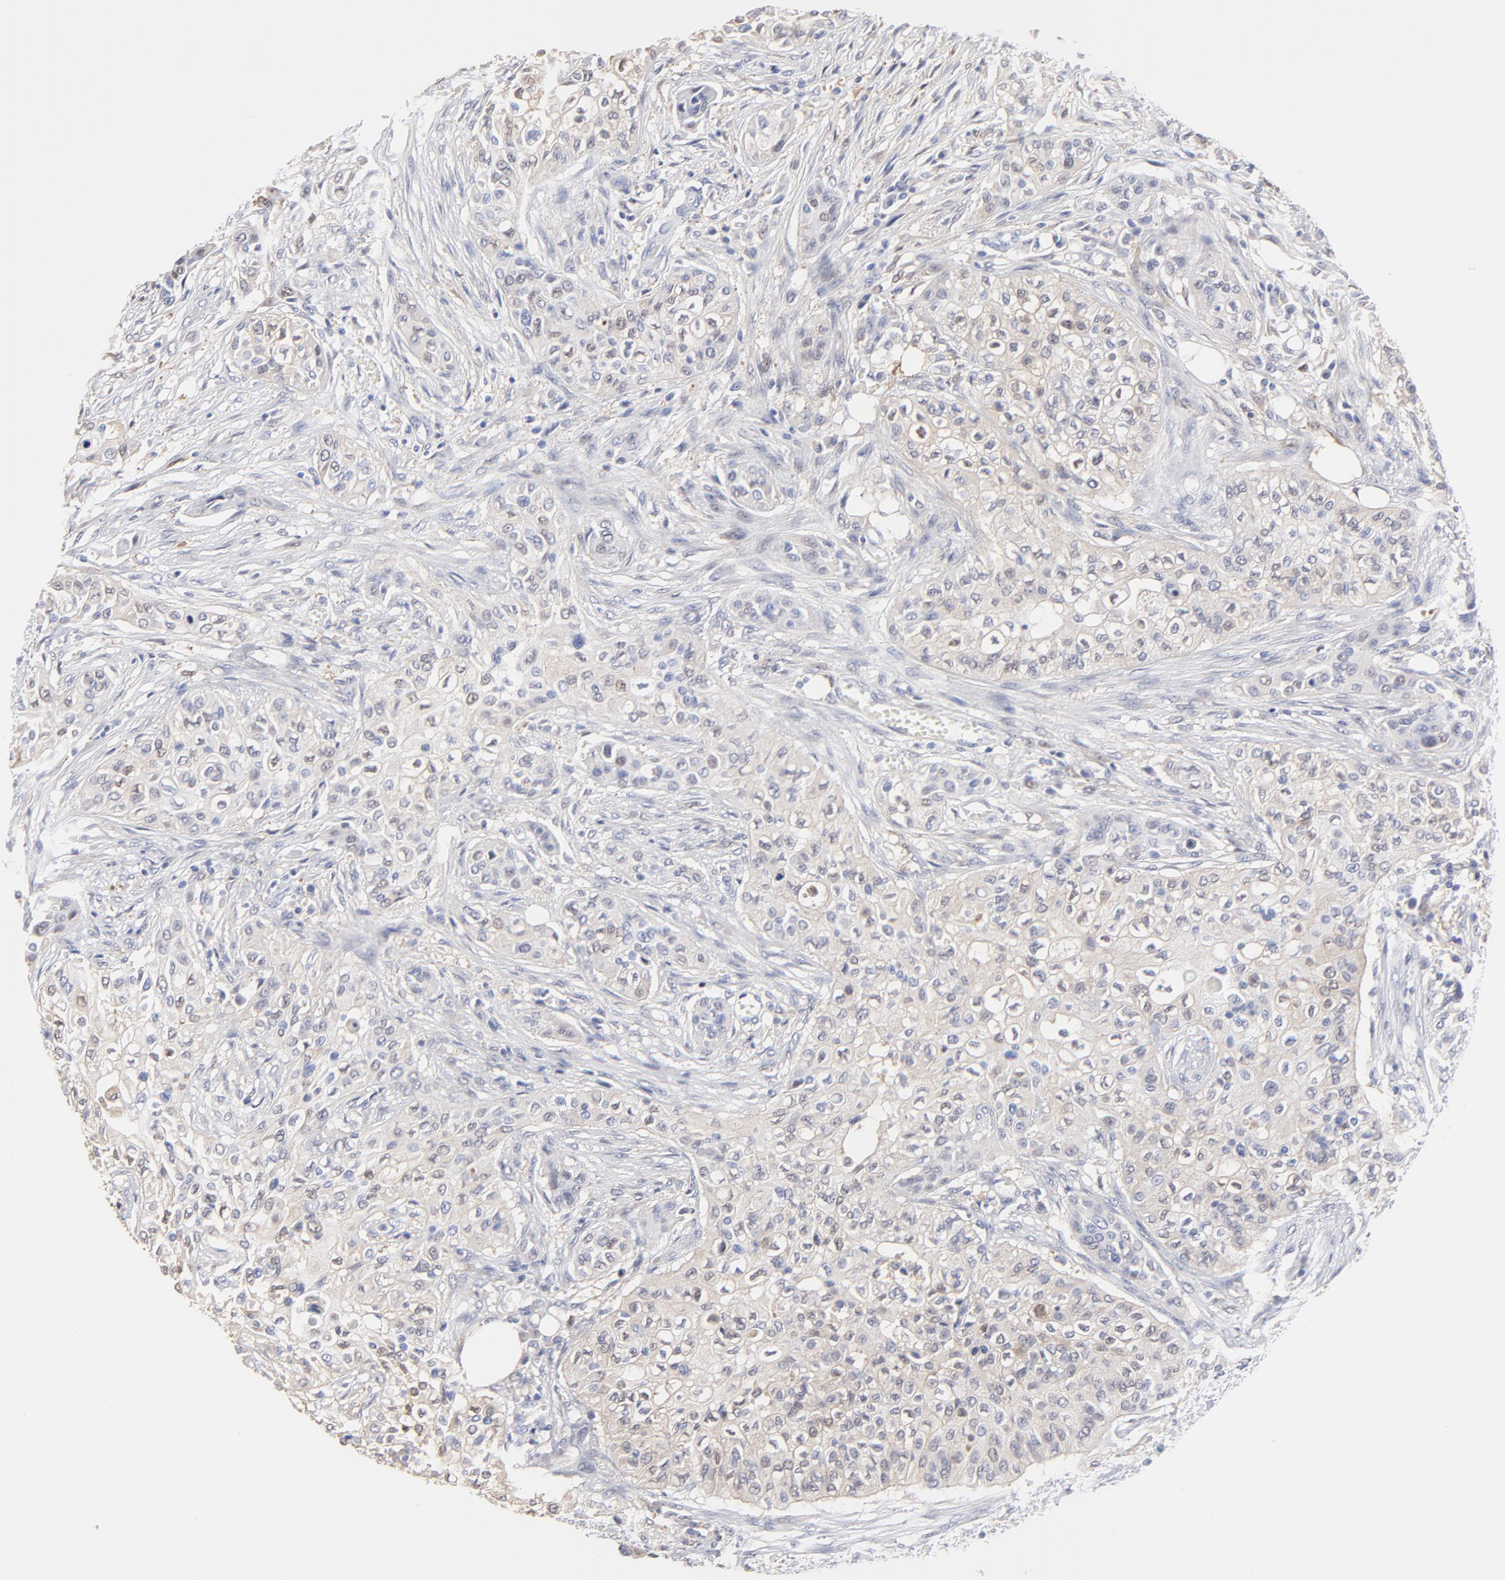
{"staining": {"intensity": "moderate", "quantity": "25%-75%", "location": "cytoplasmic/membranous,nuclear"}, "tissue": "urothelial cancer", "cell_type": "Tumor cells", "image_type": "cancer", "snomed": [{"axis": "morphology", "description": "Urothelial carcinoma, High grade"}, {"axis": "topography", "description": "Urinary bladder"}], "caption": "Urothelial cancer stained with IHC reveals moderate cytoplasmic/membranous and nuclear staining in approximately 25%-75% of tumor cells.", "gene": "SMARCA1", "patient": {"sex": "male", "age": 74}}